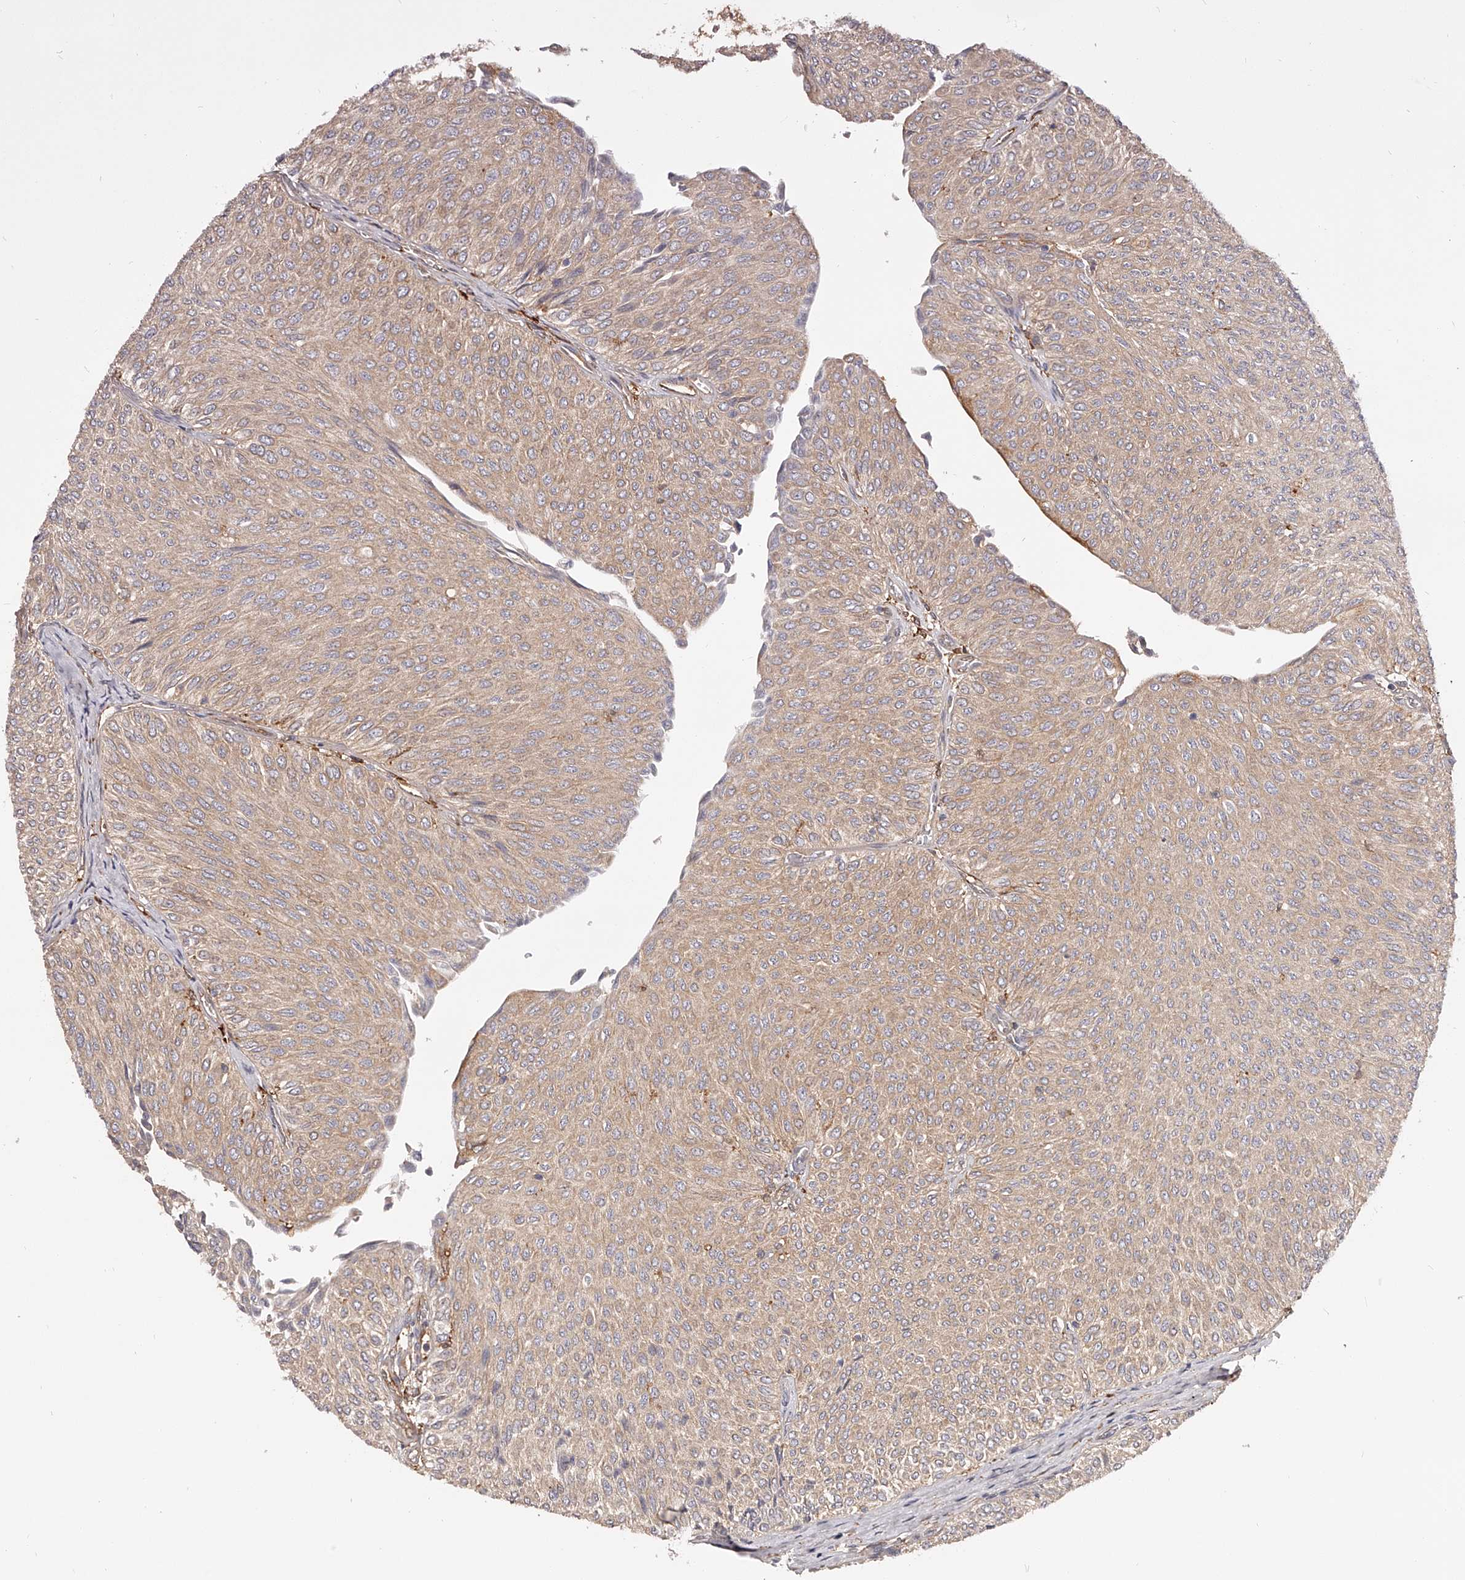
{"staining": {"intensity": "weak", "quantity": ">75%", "location": "cytoplasmic/membranous"}, "tissue": "urothelial cancer", "cell_type": "Tumor cells", "image_type": "cancer", "snomed": [{"axis": "morphology", "description": "Urothelial carcinoma, Low grade"}, {"axis": "topography", "description": "Urinary bladder"}], "caption": "Urothelial cancer was stained to show a protein in brown. There is low levels of weak cytoplasmic/membranous expression in approximately >75% of tumor cells.", "gene": "LAP3", "patient": {"sex": "male", "age": 78}}